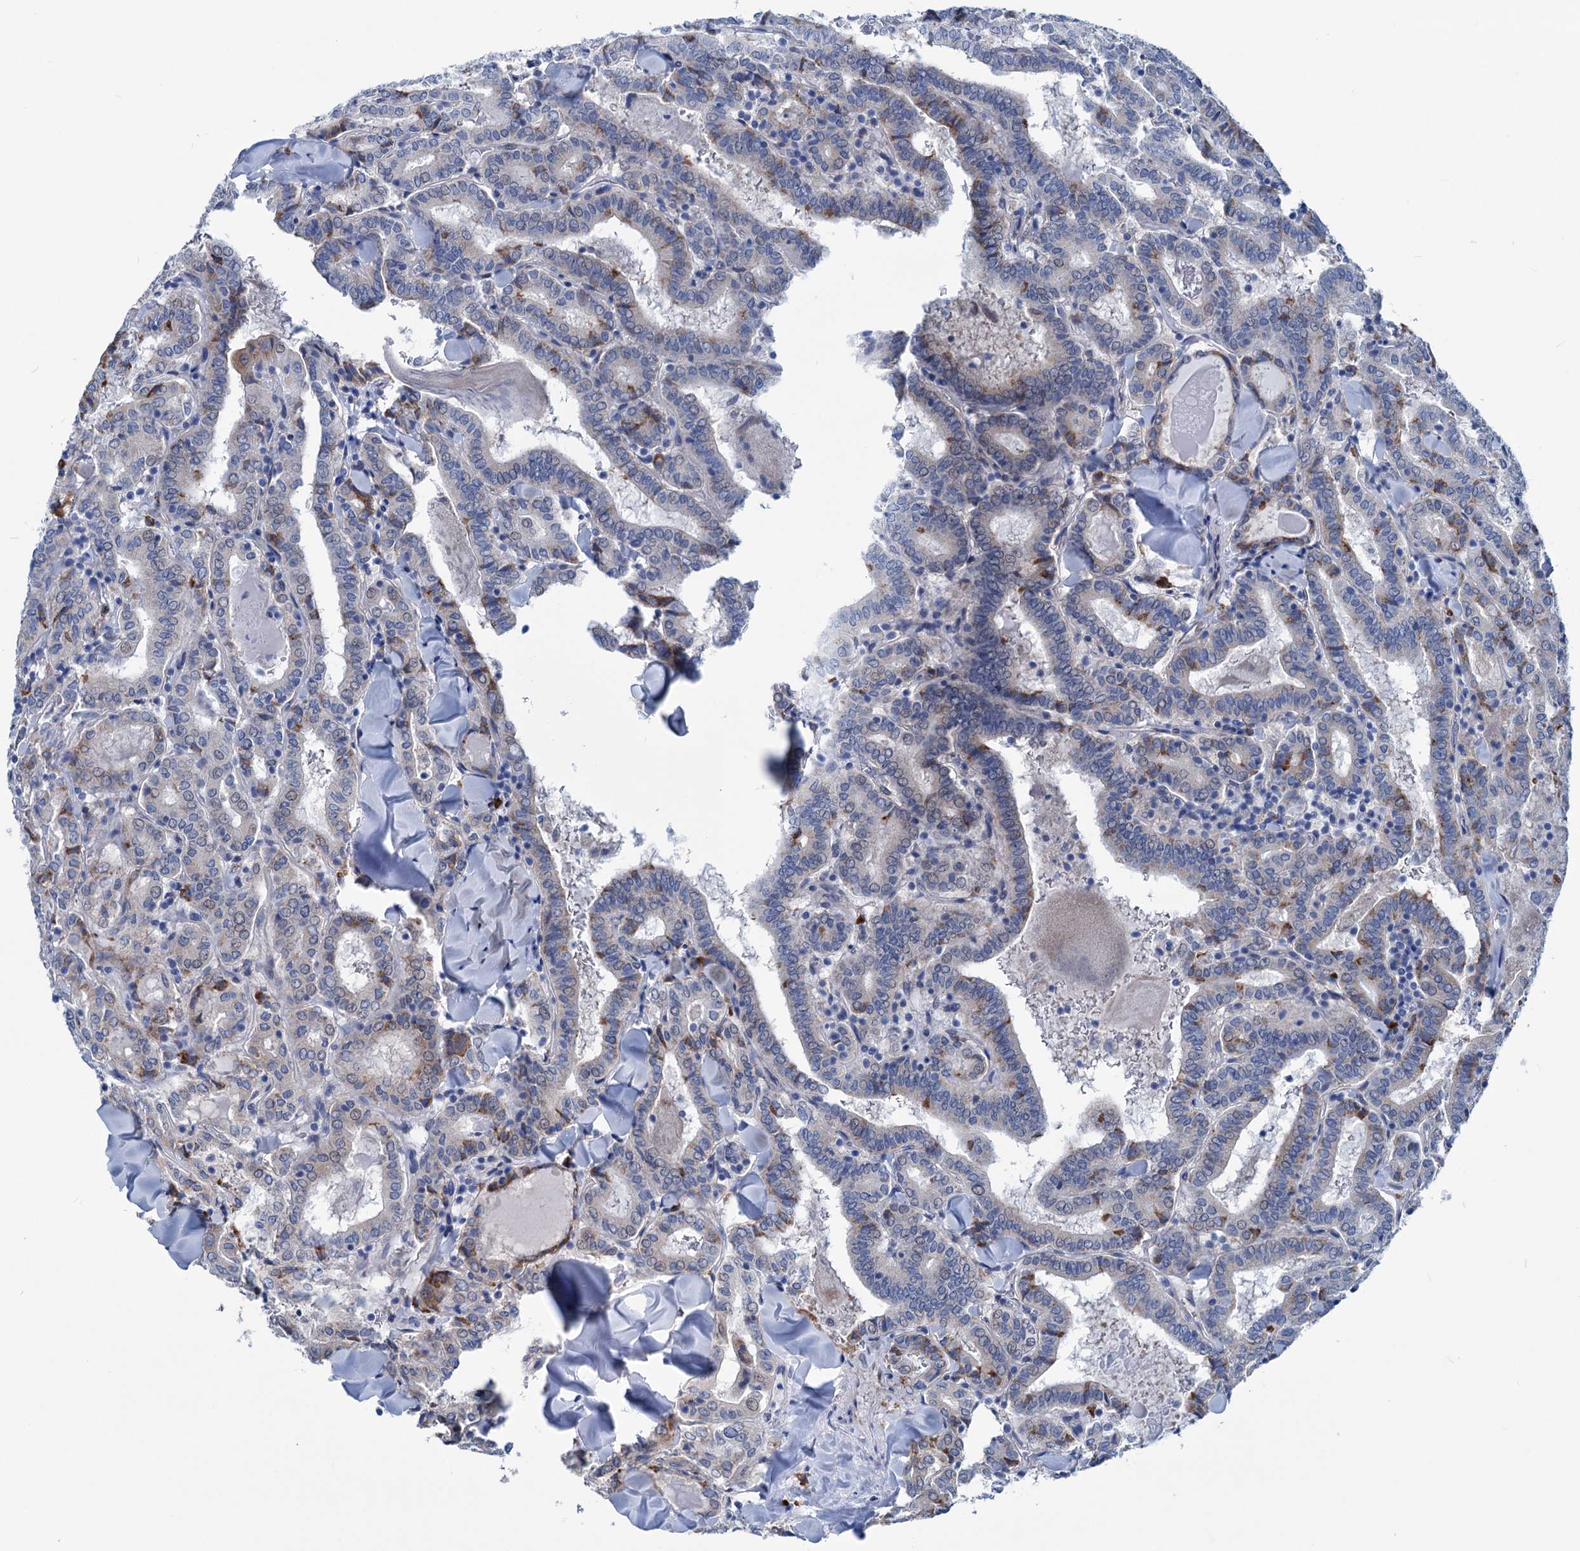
{"staining": {"intensity": "moderate", "quantity": "<25%", "location": "cytoplasmic/membranous"}, "tissue": "thyroid cancer", "cell_type": "Tumor cells", "image_type": "cancer", "snomed": [{"axis": "morphology", "description": "Papillary adenocarcinoma, NOS"}, {"axis": "topography", "description": "Thyroid gland"}], "caption": "Thyroid papillary adenocarcinoma tissue reveals moderate cytoplasmic/membranous staining in about <25% of tumor cells", "gene": "NEU3", "patient": {"sex": "female", "age": 72}}